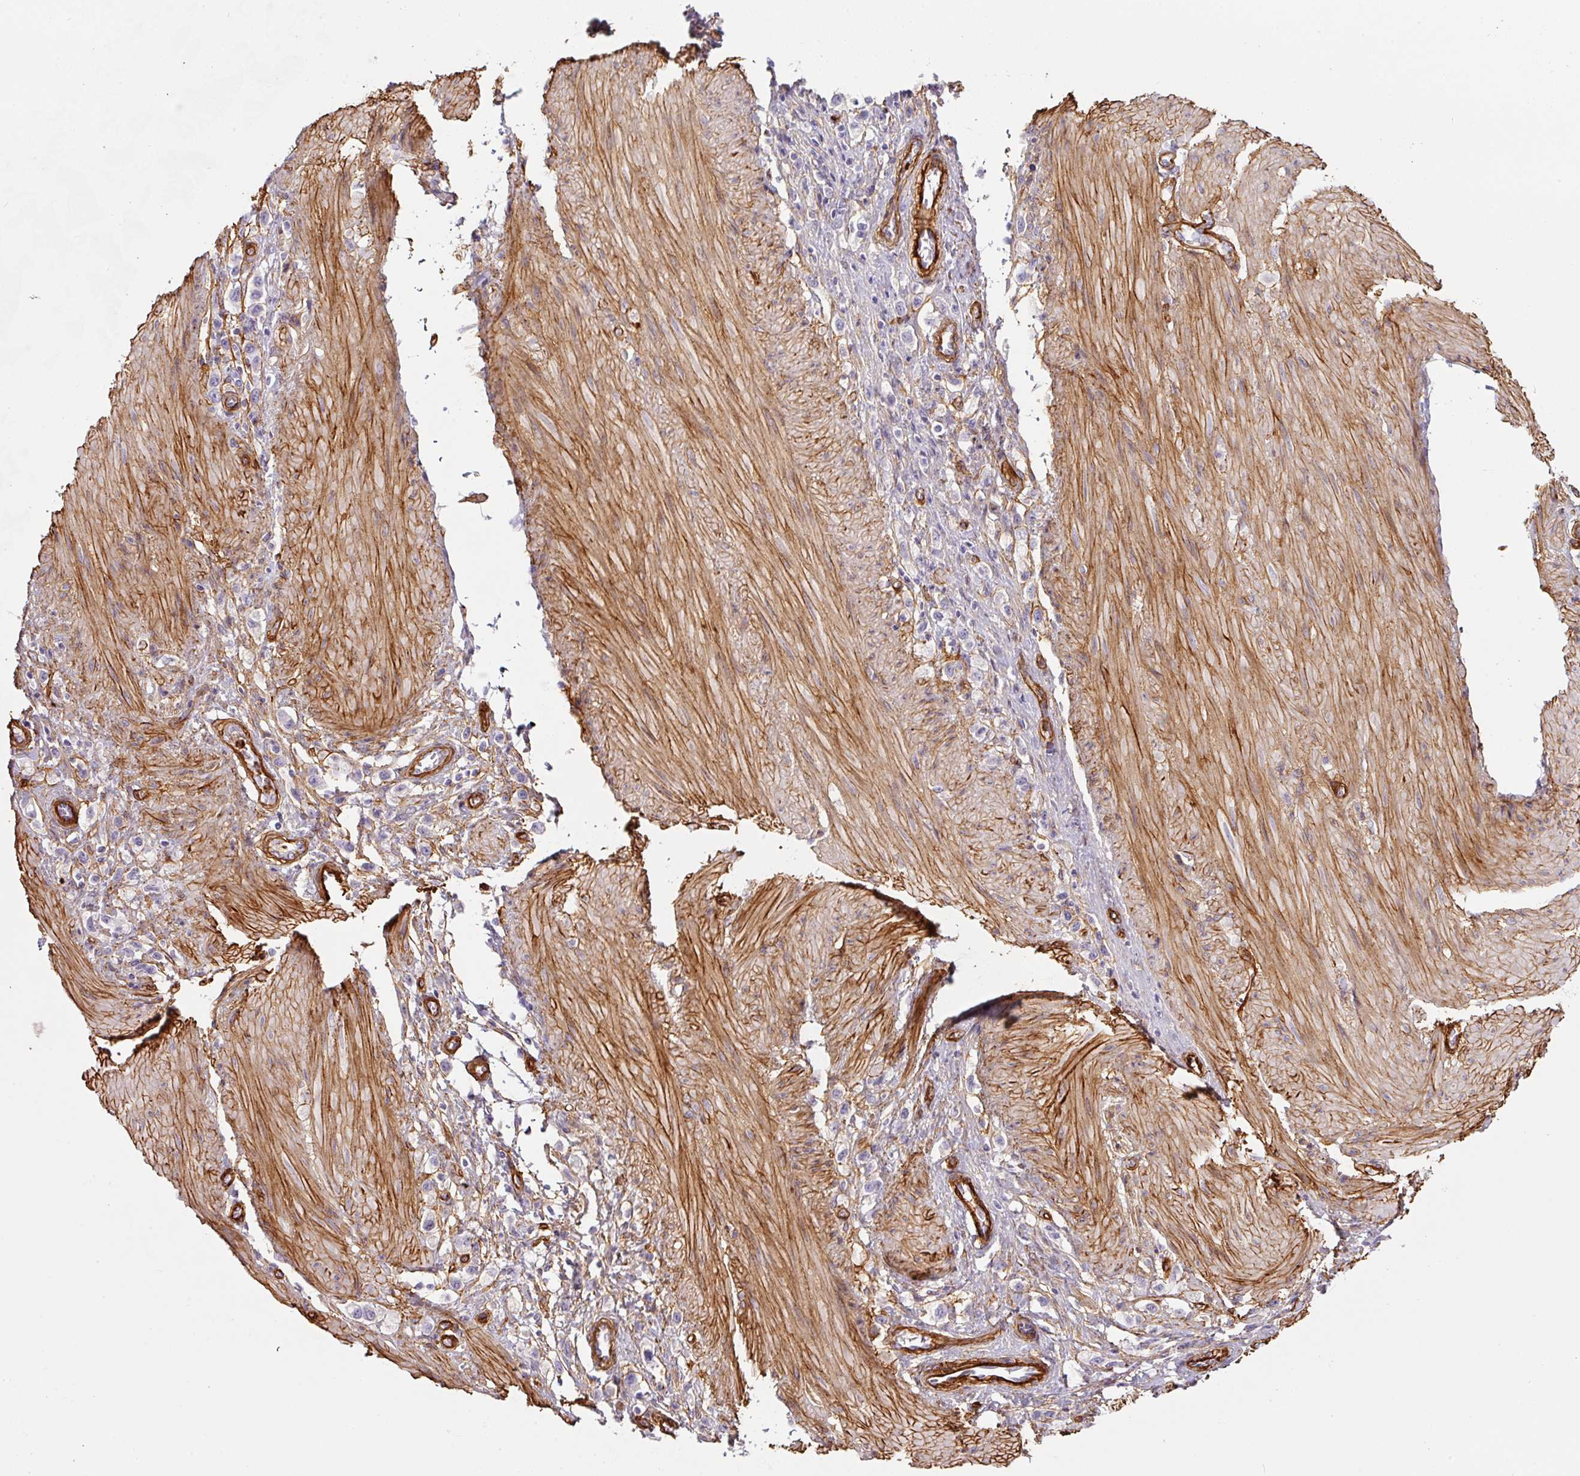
{"staining": {"intensity": "negative", "quantity": "none", "location": "none"}, "tissue": "stomach cancer", "cell_type": "Tumor cells", "image_type": "cancer", "snomed": [{"axis": "morphology", "description": "Adenocarcinoma, NOS"}, {"axis": "topography", "description": "Stomach"}], "caption": "An IHC photomicrograph of adenocarcinoma (stomach) is shown. There is no staining in tumor cells of adenocarcinoma (stomach).", "gene": "LOXL4", "patient": {"sex": "female", "age": 65}}